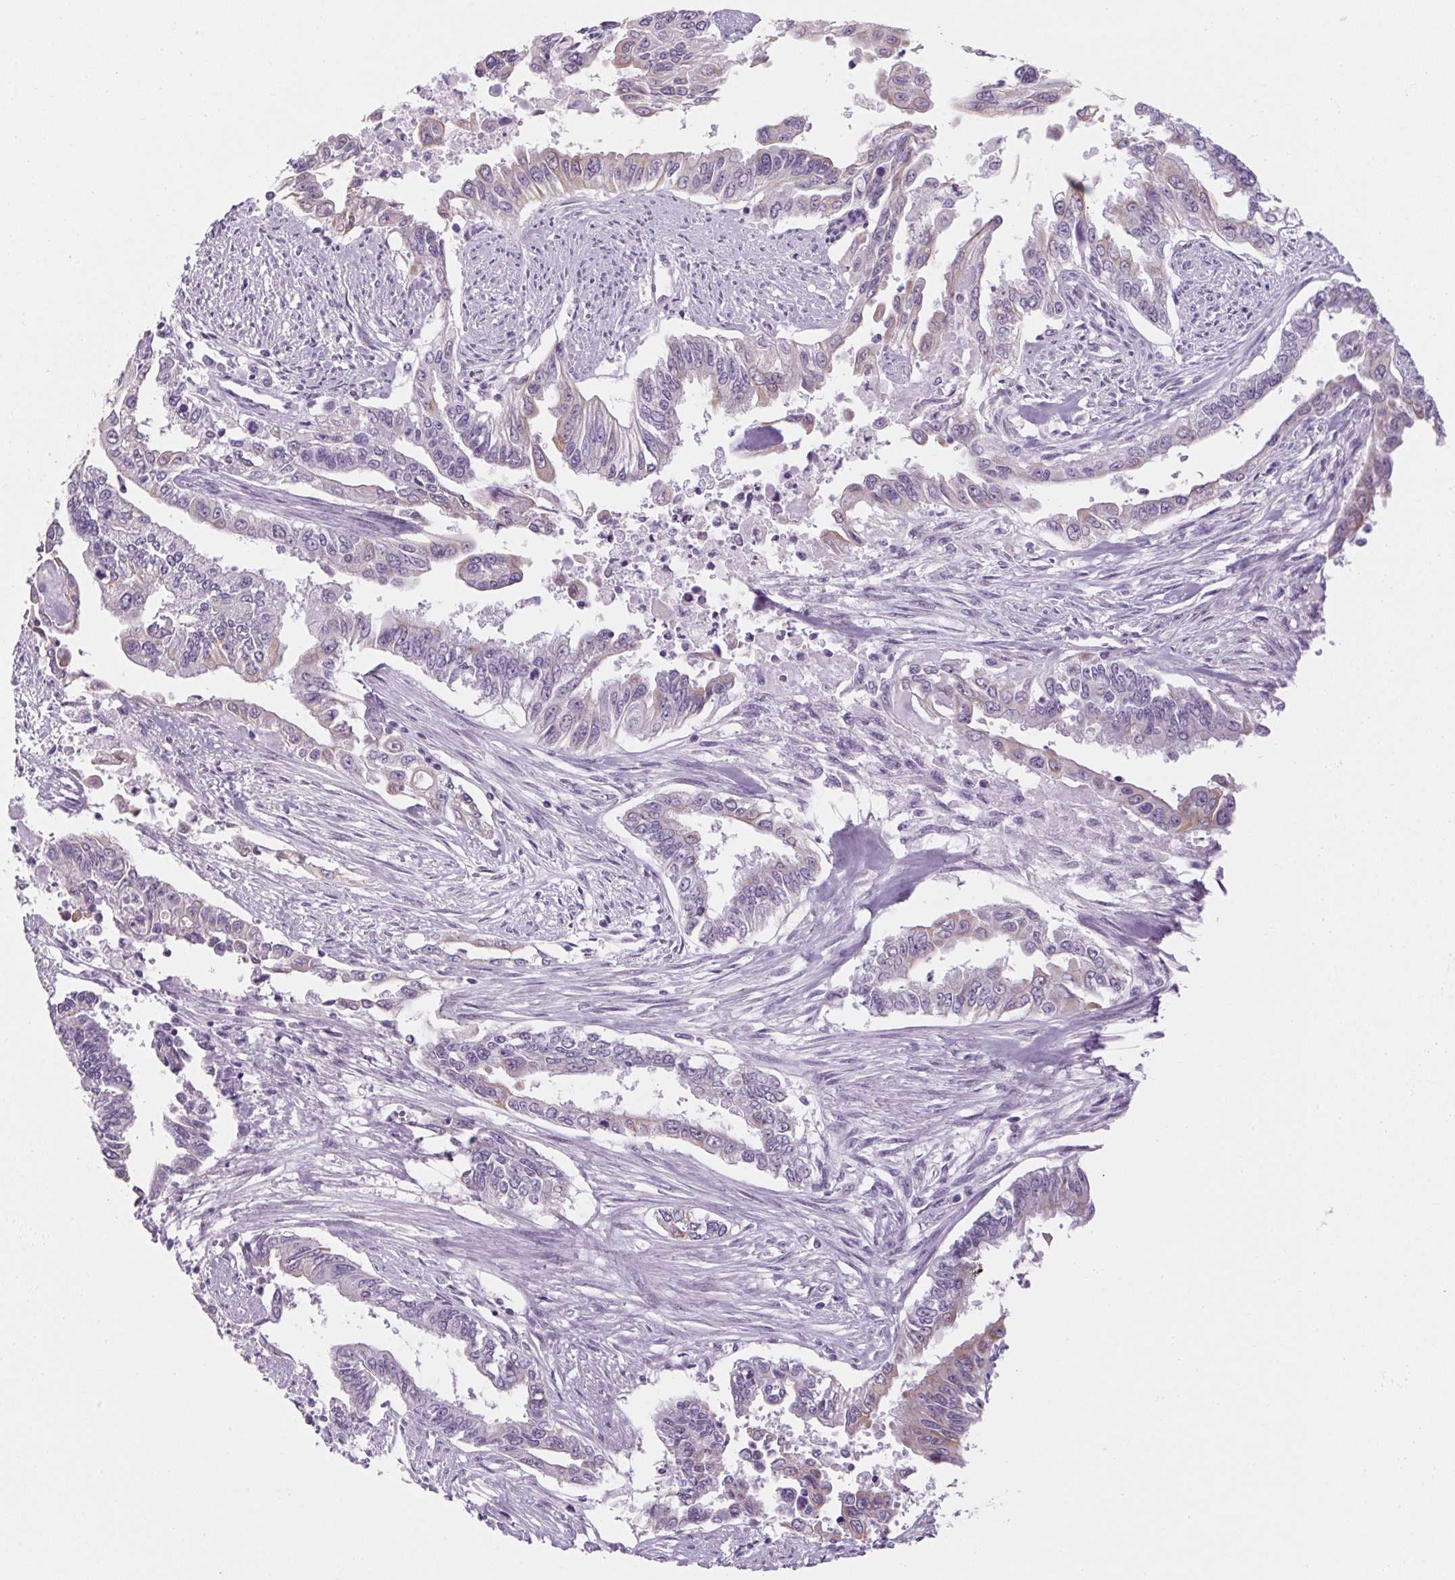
{"staining": {"intensity": "weak", "quantity": "<25%", "location": "cytoplasmic/membranous"}, "tissue": "endometrial cancer", "cell_type": "Tumor cells", "image_type": "cancer", "snomed": [{"axis": "morphology", "description": "Adenocarcinoma, NOS"}, {"axis": "topography", "description": "Uterus"}], "caption": "High magnification brightfield microscopy of endometrial cancer stained with DAB (3,3'-diaminobenzidine) (brown) and counterstained with hematoxylin (blue): tumor cells show no significant positivity. (DAB IHC with hematoxylin counter stain).", "gene": "RPTN", "patient": {"sex": "female", "age": 59}}